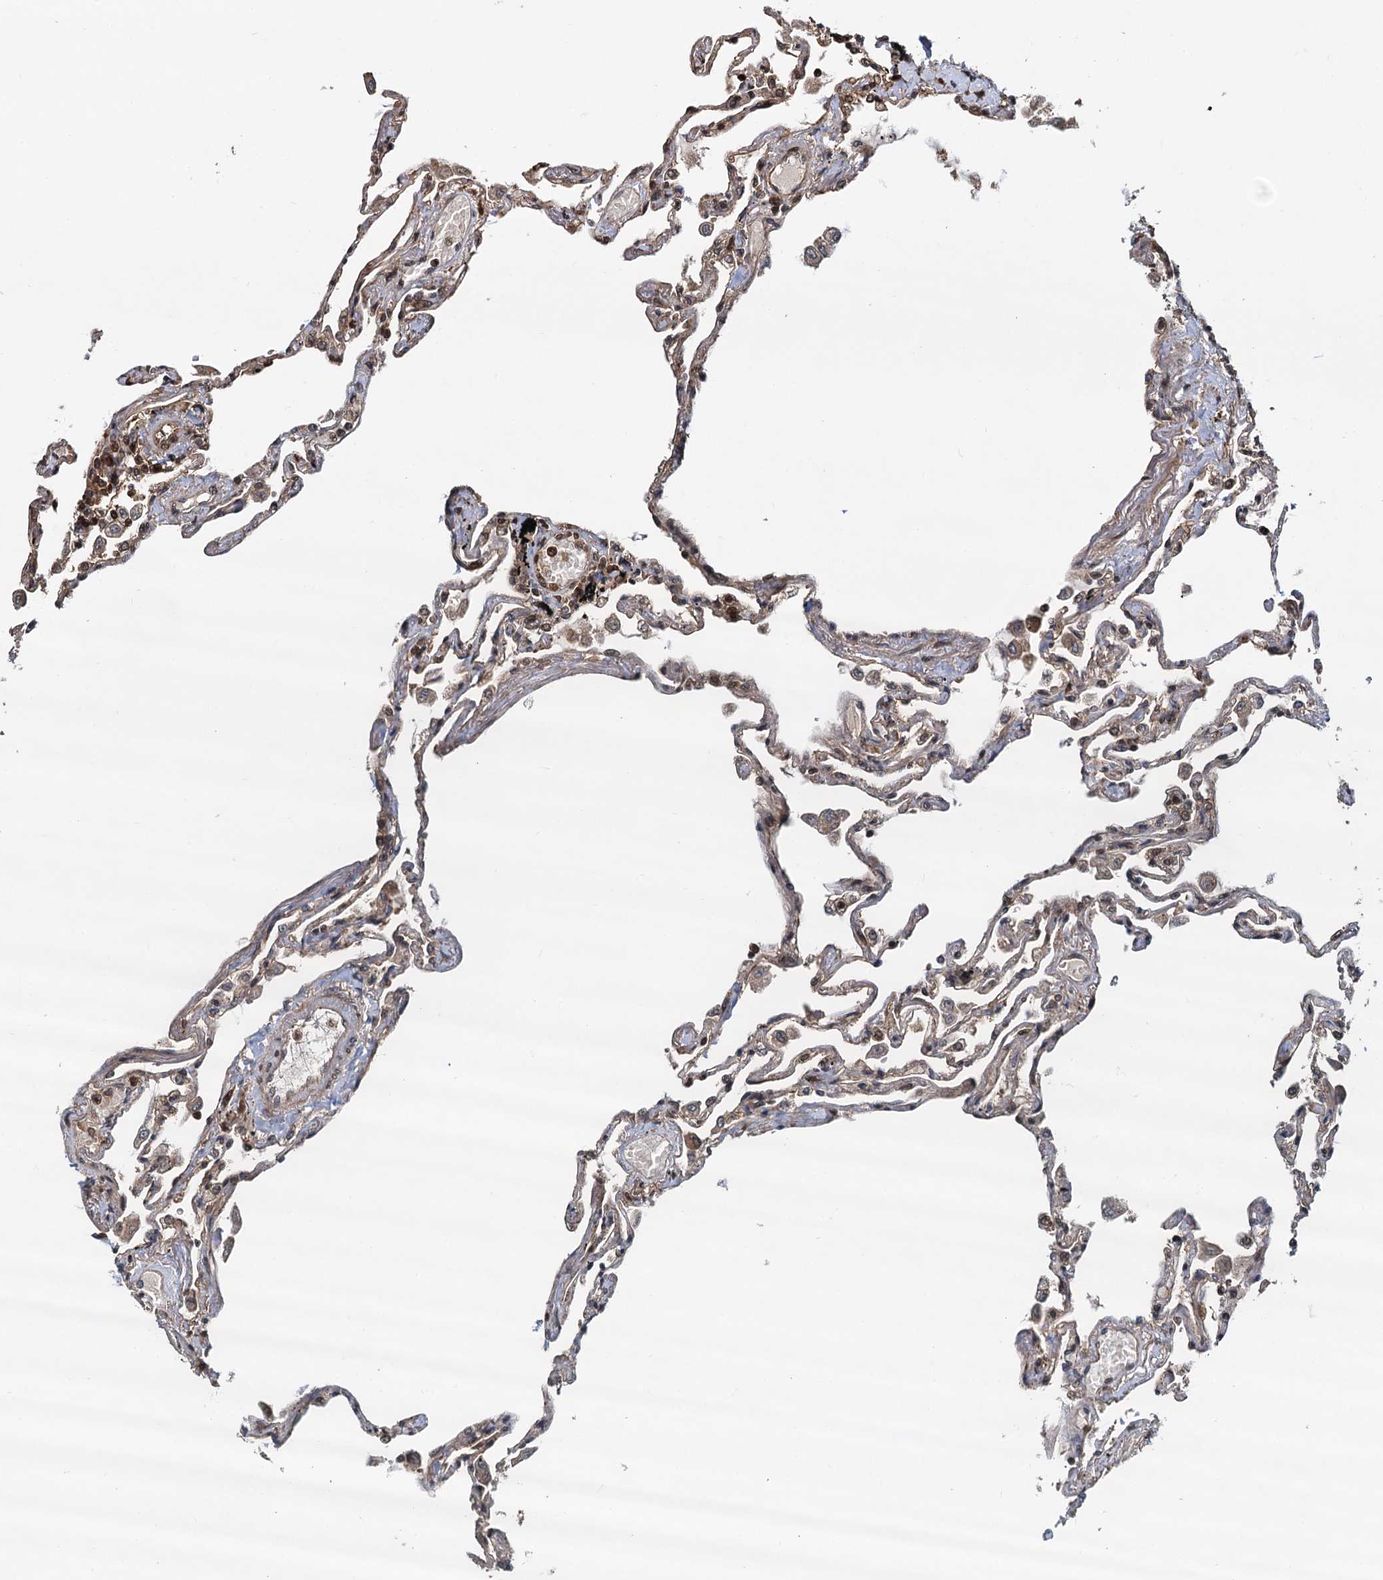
{"staining": {"intensity": "strong", "quantity": "25%-75%", "location": "cytoplasmic/membranous,nuclear"}, "tissue": "lung", "cell_type": "Alveolar cells", "image_type": "normal", "snomed": [{"axis": "morphology", "description": "Normal tissue, NOS"}, {"axis": "topography", "description": "Lung"}], "caption": "Immunohistochemical staining of normal human lung shows 25%-75% levels of strong cytoplasmic/membranous,nuclear protein expression in approximately 25%-75% of alveolar cells. The staining was performed using DAB (3,3'-diaminobenzidine) to visualize the protein expression in brown, while the nuclei were stained in blue with hematoxylin (Magnification: 20x).", "gene": "STUB1", "patient": {"sex": "female", "age": 67}}